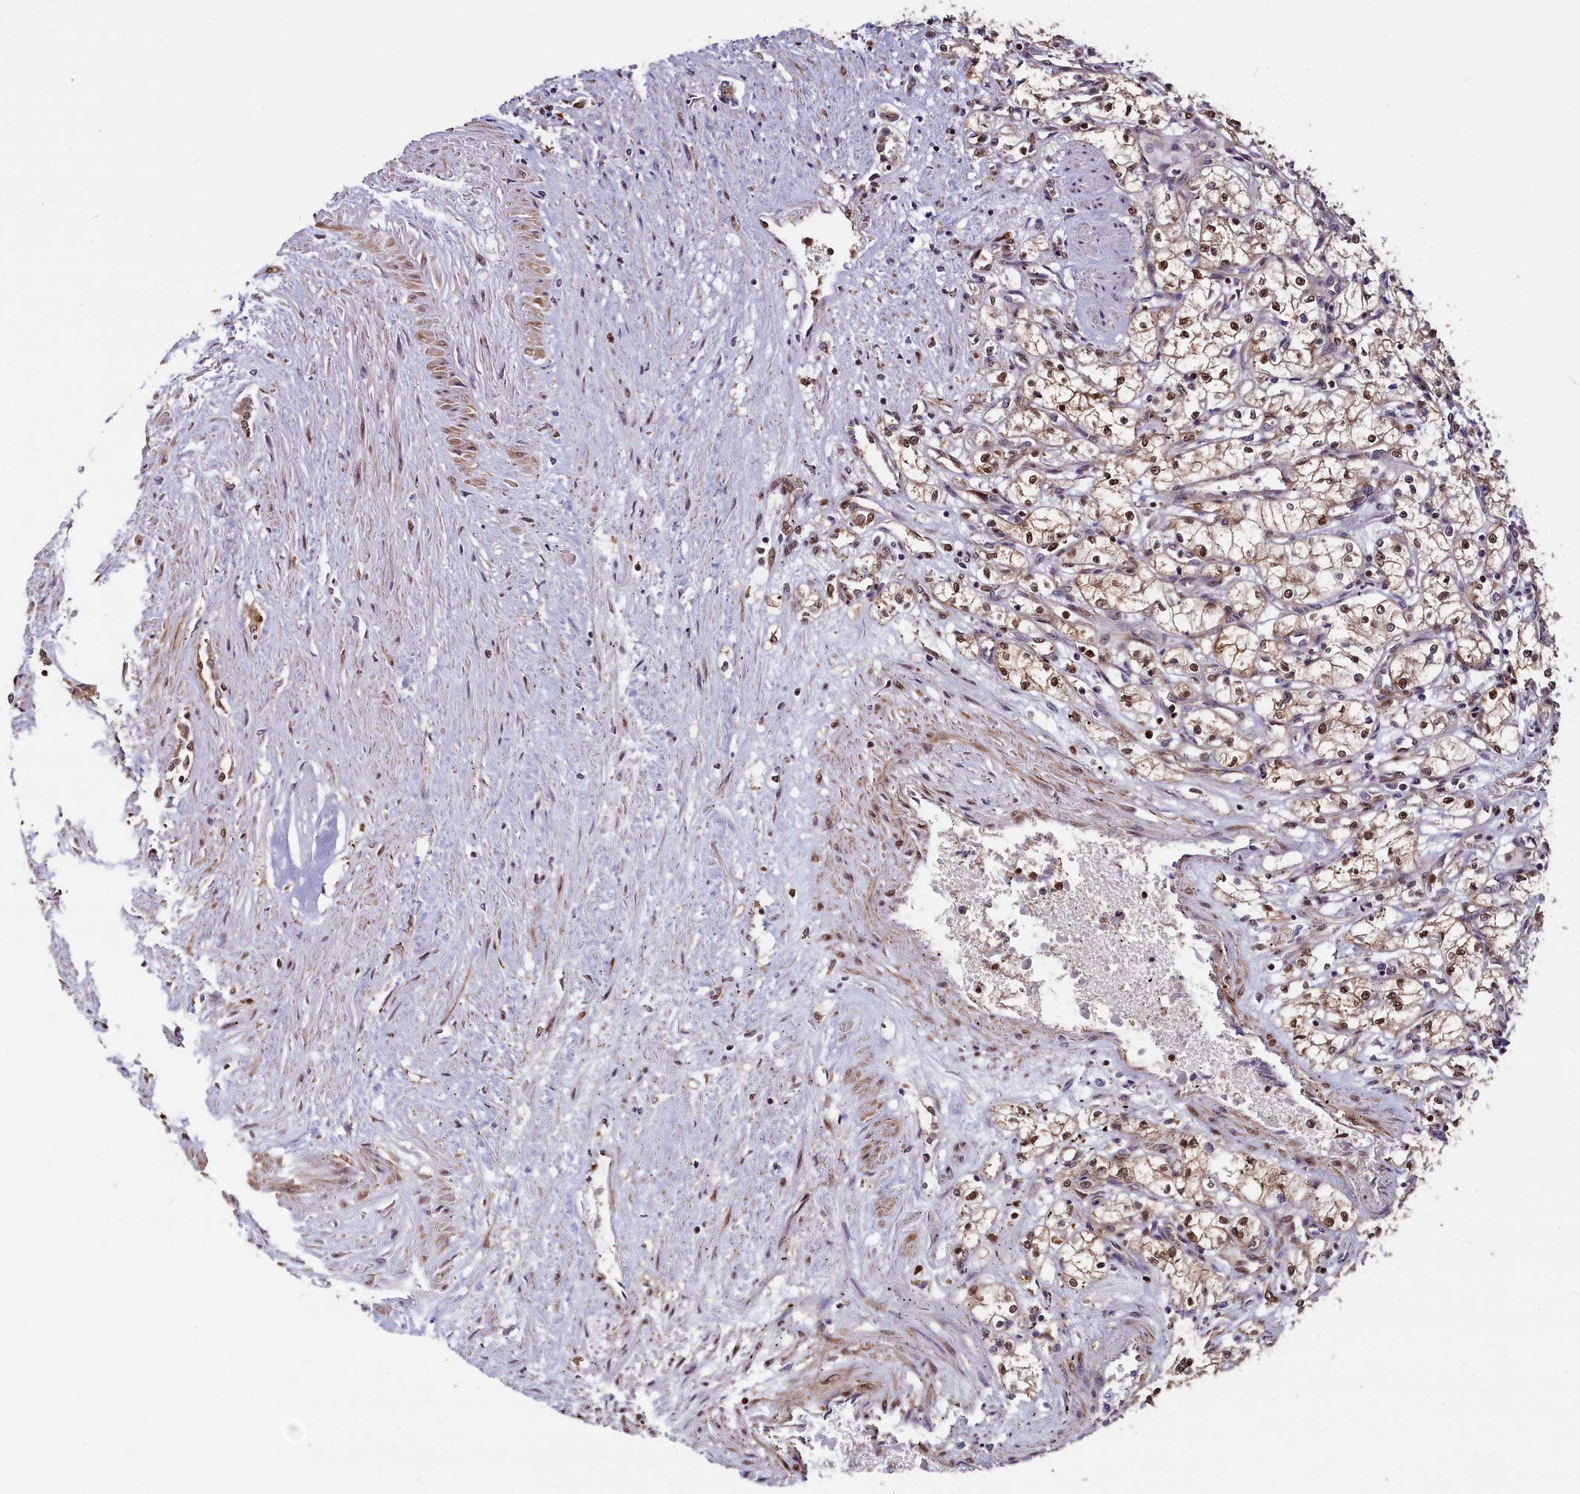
{"staining": {"intensity": "moderate", "quantity": "<25%", "location": "cytoplasmic/membranous,nuclear"}, "tissue": "renal cancer", "cell_type": "Tumor cells", "image_type": "cancer", "snomed": [{"axis": "morphology", "description": "Adenocarcinoma, NOS"}, {"axis": "topography", "description": "Kidney"}], "caption": "Protein expression analysis of human adenocarcinoma (renal) reveals moderate cytoplasmic/membranous and nuclear expression in approximately <25% of tumor cells. Using DAB (3,3'-diaminobenzidine) (brown) and hematoxylin (blue) stains, captured at high magnification using brightfield microscopy.", "gene": "ADRM1", "patient": {"sex": "male", "age": 59}}